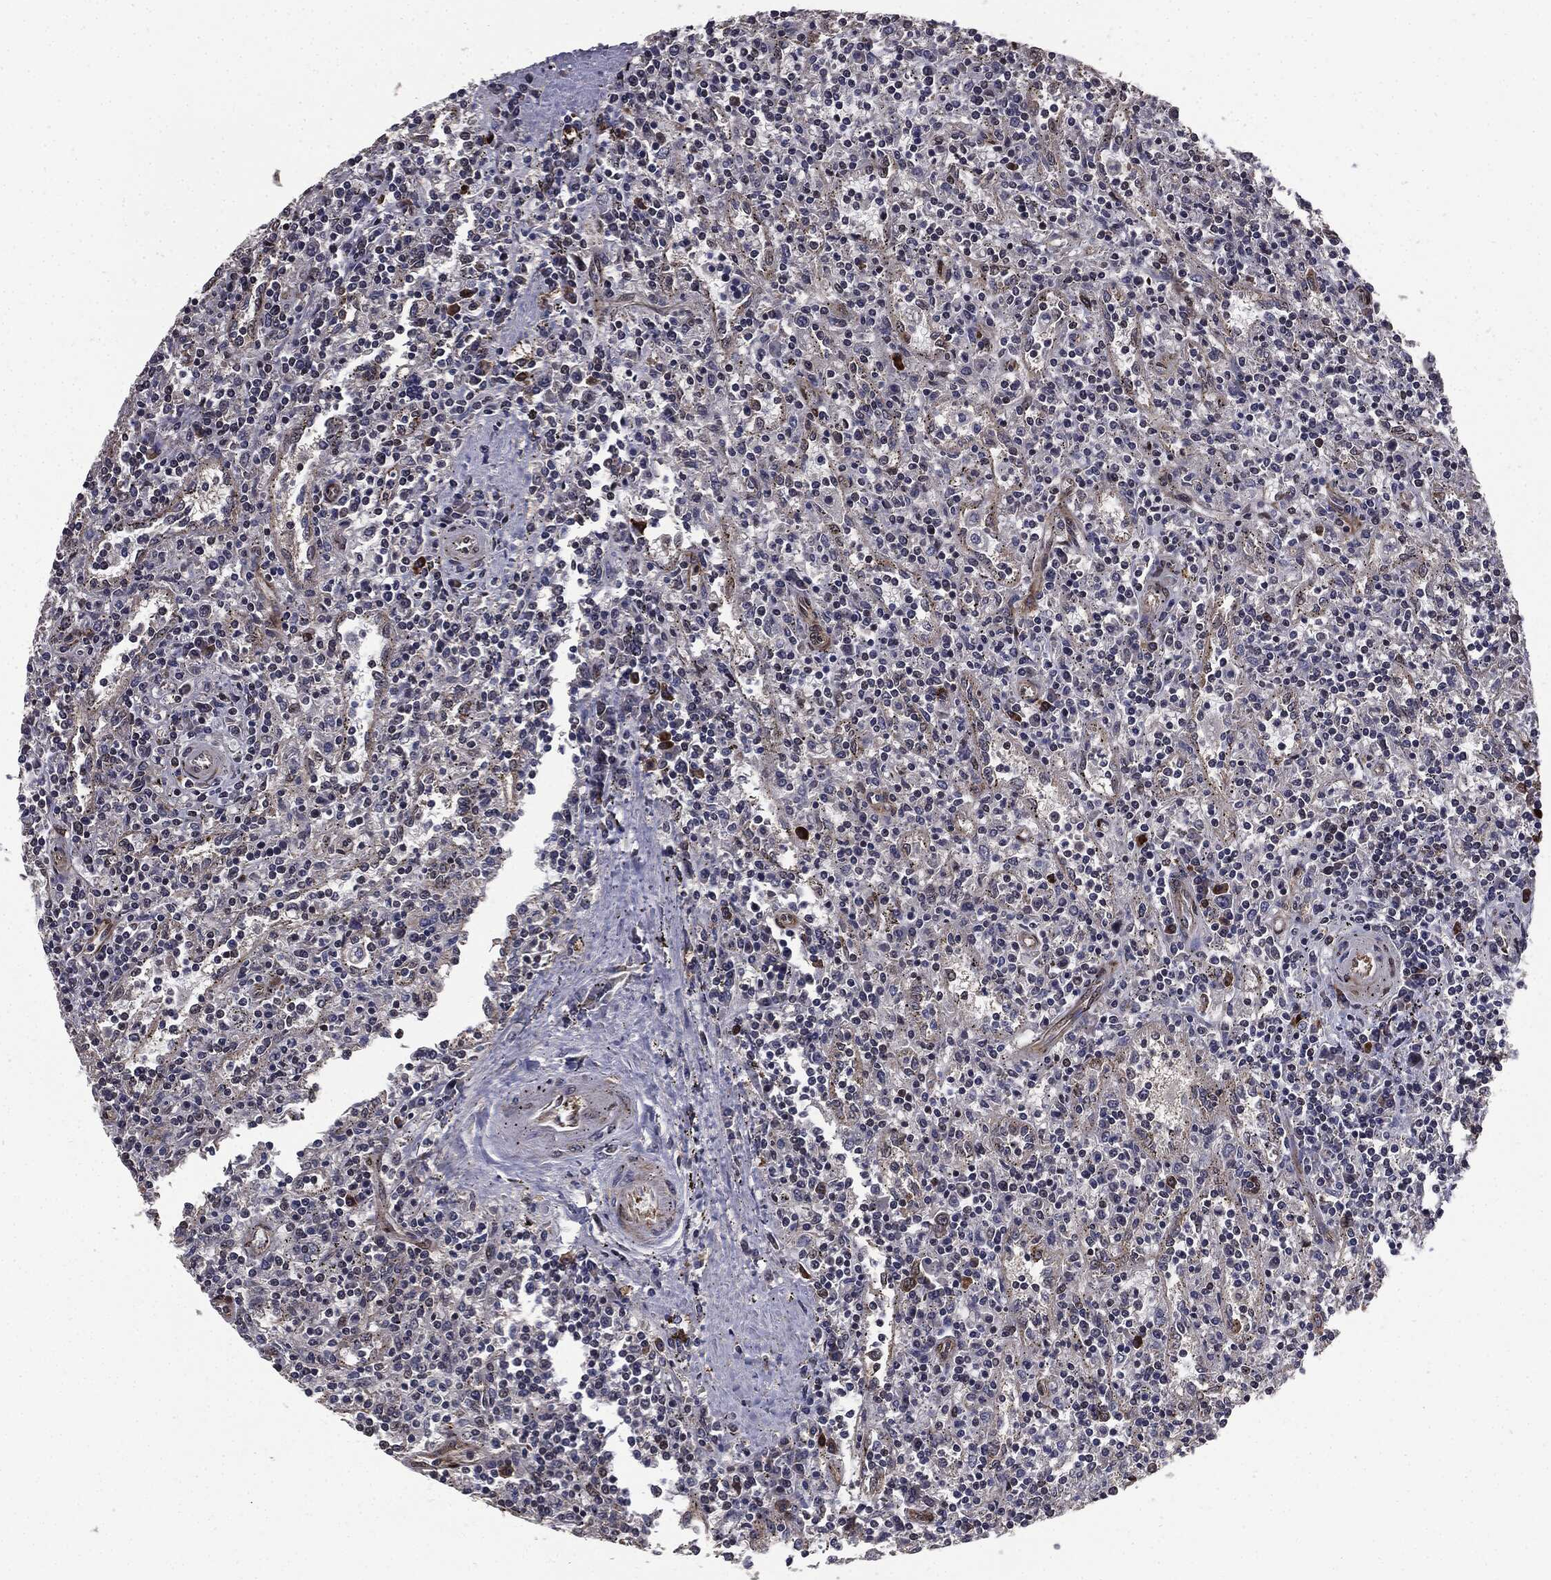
{"staining": {"intensity": "negative", "quantity": "none", "location": "none"}, "tissue": "lymphoma", "cell_type": "Tumor cells", "image_type": "cancer", "snomed": [{"axis": "morphology", "description": "Malignant lymphoma, non-Hodgkin's type, Low grade"}, {"axis": "topography", "description": "Spleen"}], "caption": "Protein analysis of malignant lymphoma, non-Hodgkin's type (low-grade) shows no significant staining in tumor cells.", "gene": "PTPA", "patient": {"sex": "male", "age": 62}}